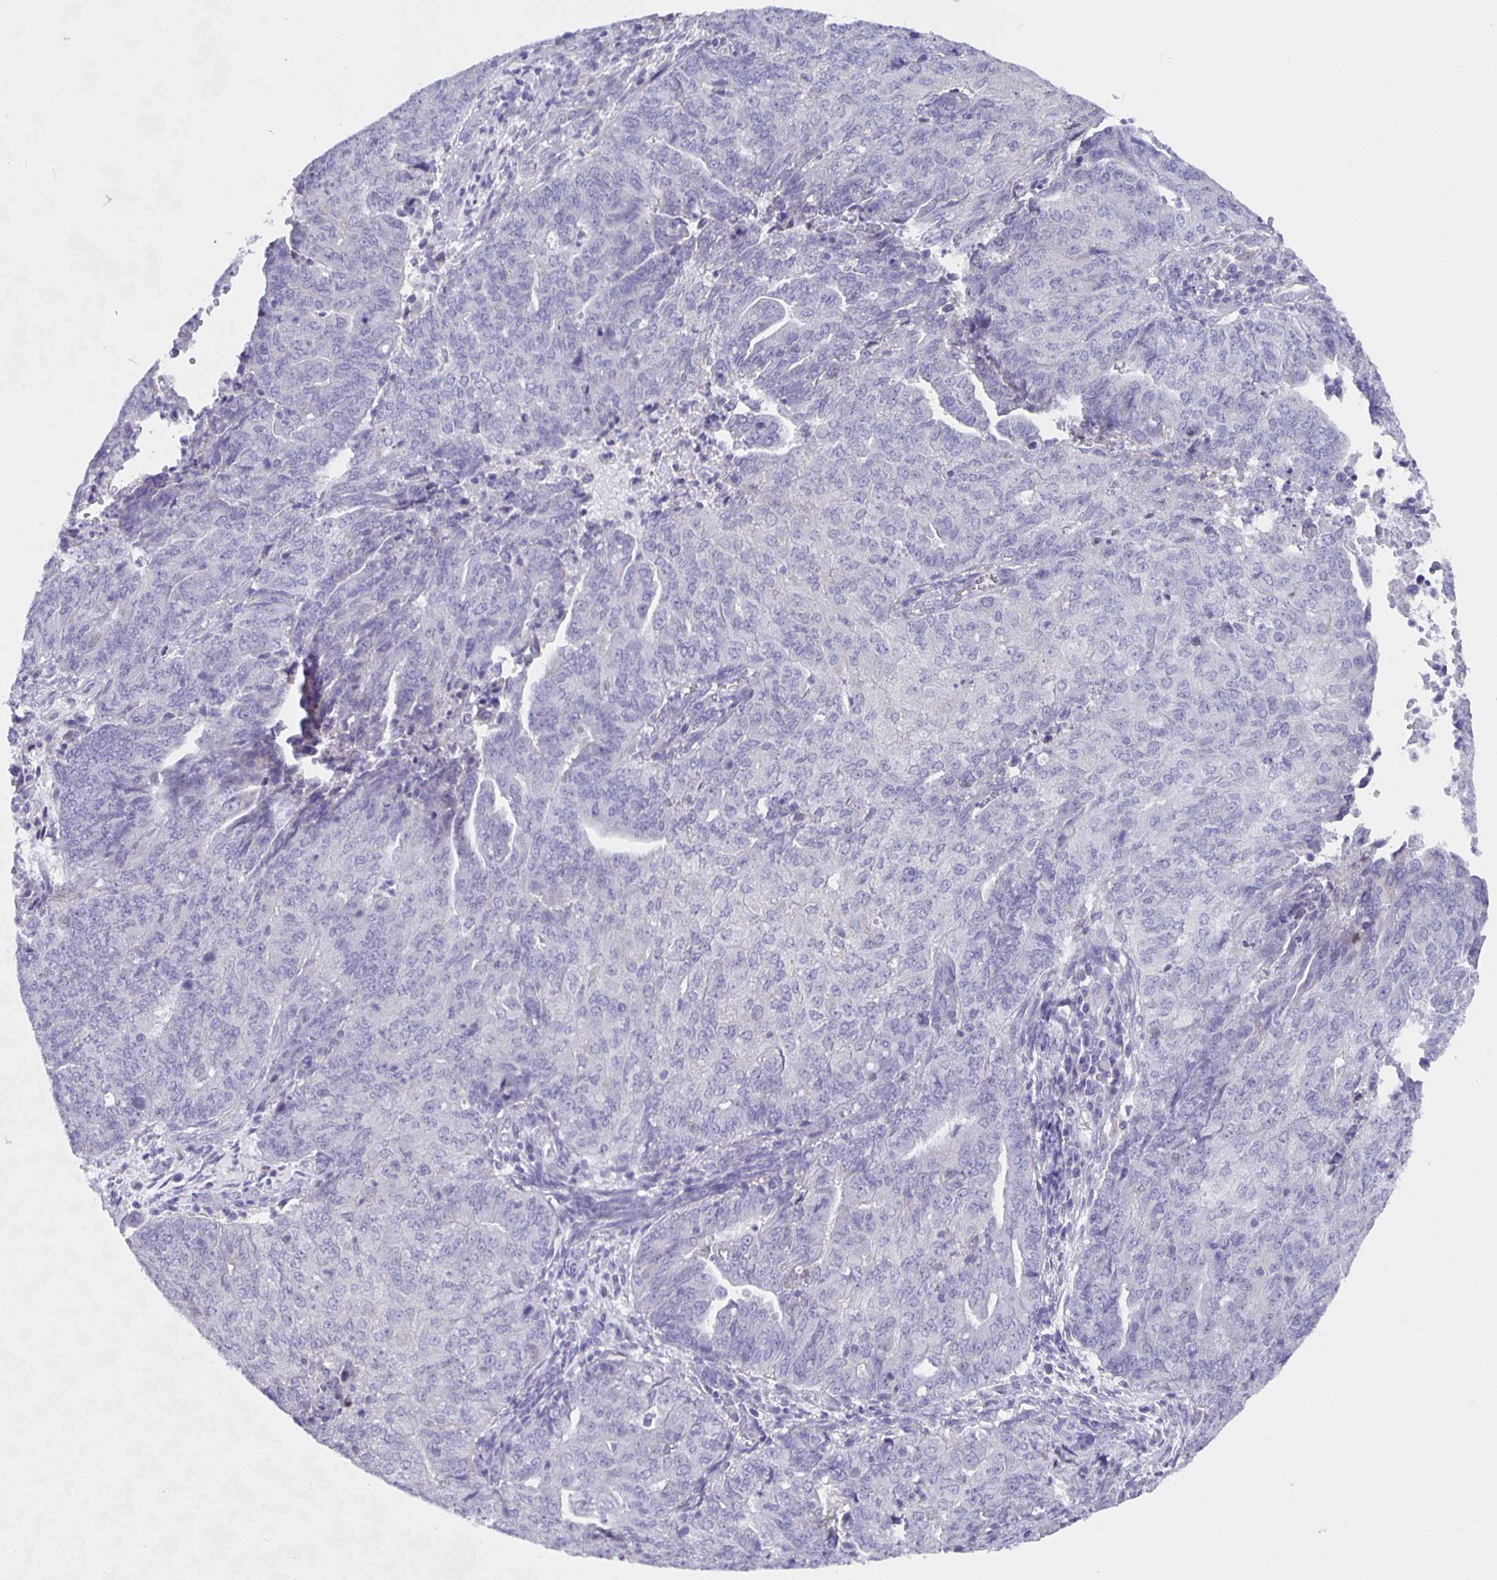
{"staining": {"intensity": "negative", "quantity": "none", "location": "none"}, "tissue": "endometrial cancer", "cell_type": "Tumor cells", "image_type": "cancer", "snomed": [{"axis": "morphology", "description": "Adenocarcinoma, NOS"}, {"axis": "topography", "description": "Endometrium"}], "caption": "Immunohistochemical staining of endometrial adenocarcinoma reveals no significant positivity in tumor cells.", "gene": "CFAP74", "patient": {"sex": "female", "age": 82}}